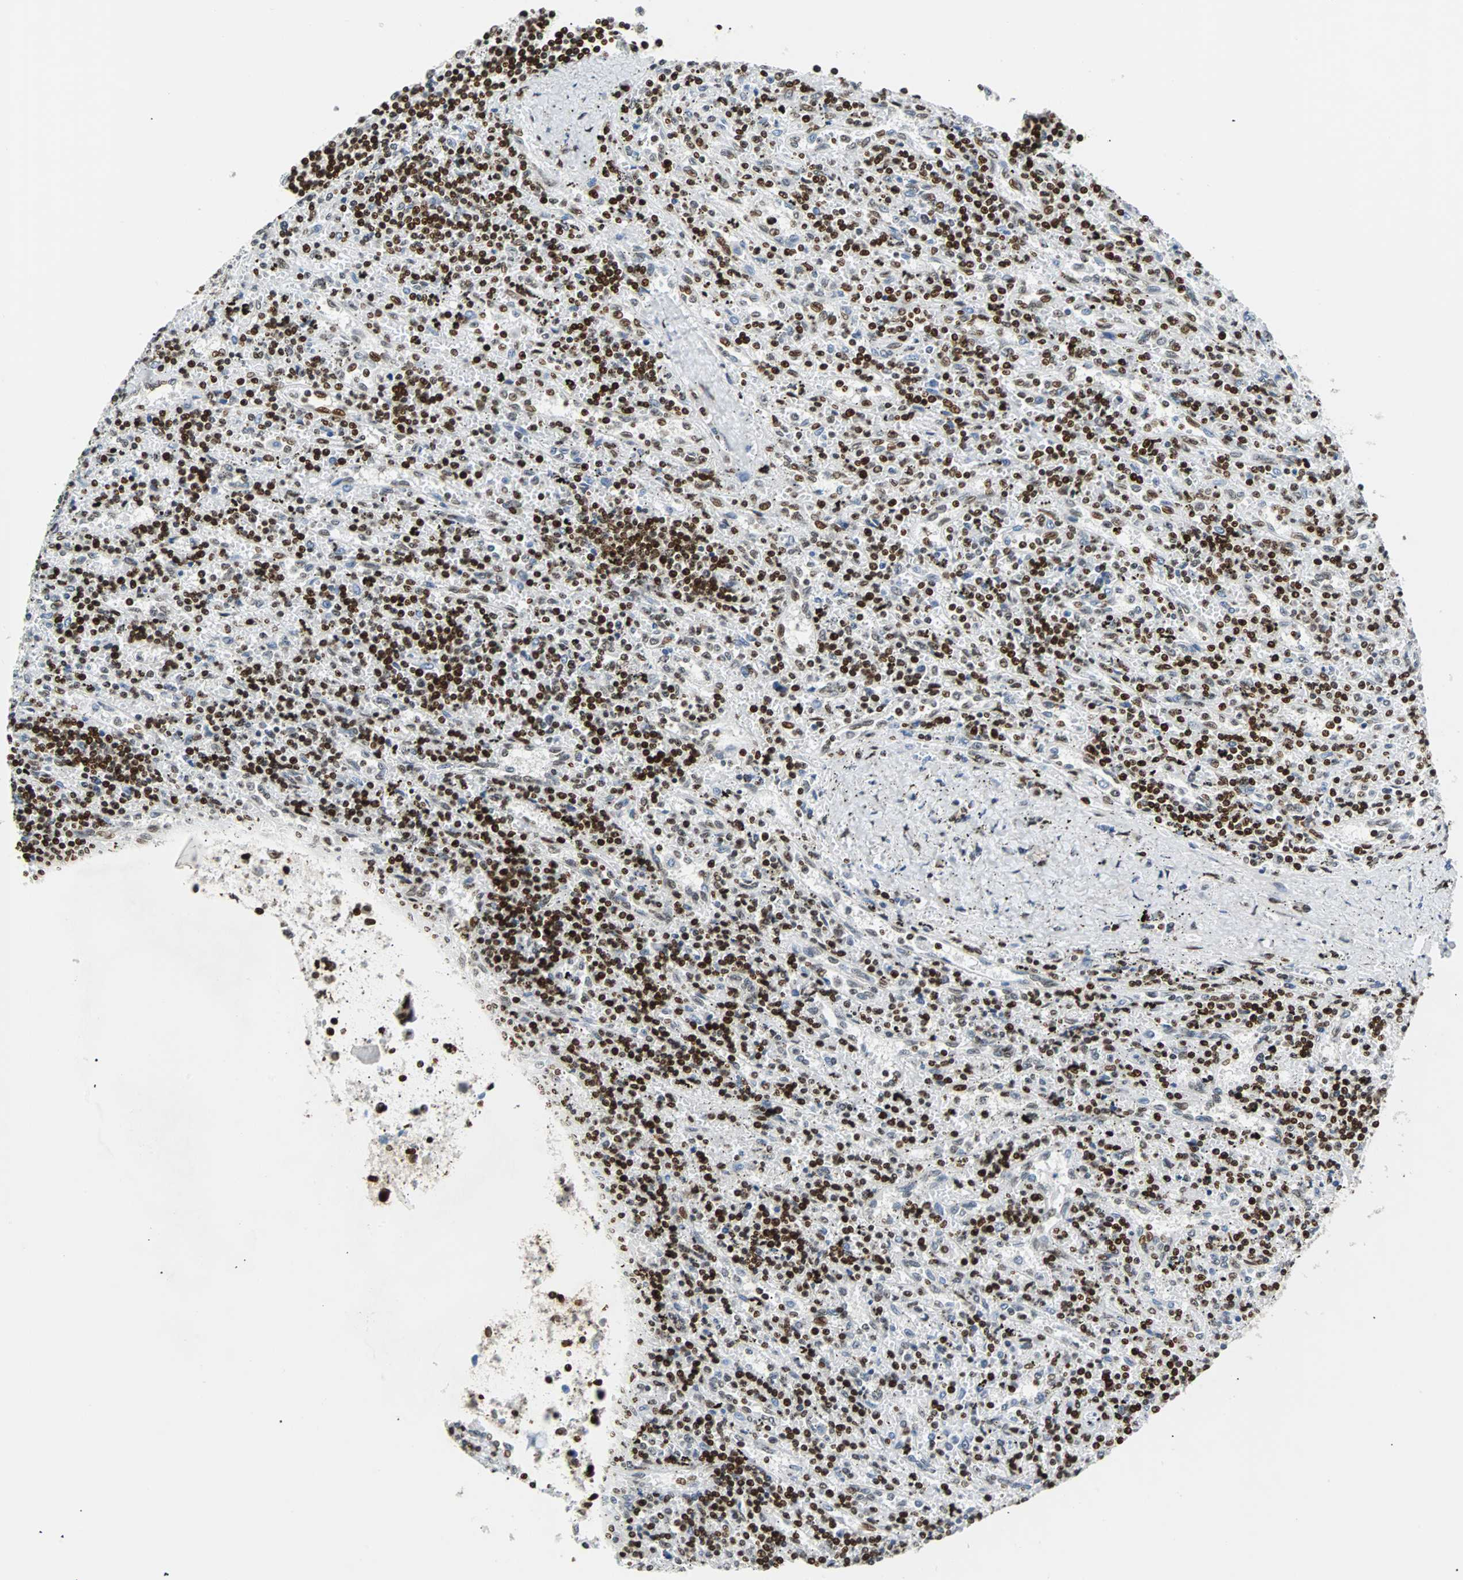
{"staining": {"intensity": "weak", "quantity": "<25%", "location": "nuclear"}, "tissue": "lymphoma", "cell_type": "Tumor cells", "image_type": "cancer", "snomed": [{"axis": "morphology", "description": "Malignant lymphoma, non-Hodgkin's type, Low grade"}, {"axis": "topography", "description": "Spleen"}], "caption": "Human malignant lymphoma, non-Hodgkin's type (low-grade) stained for a protein using IHC shows no positivity in tumor cells.", "gene": "ZNF131", "patient": {"sex": "male", "age": 76}}